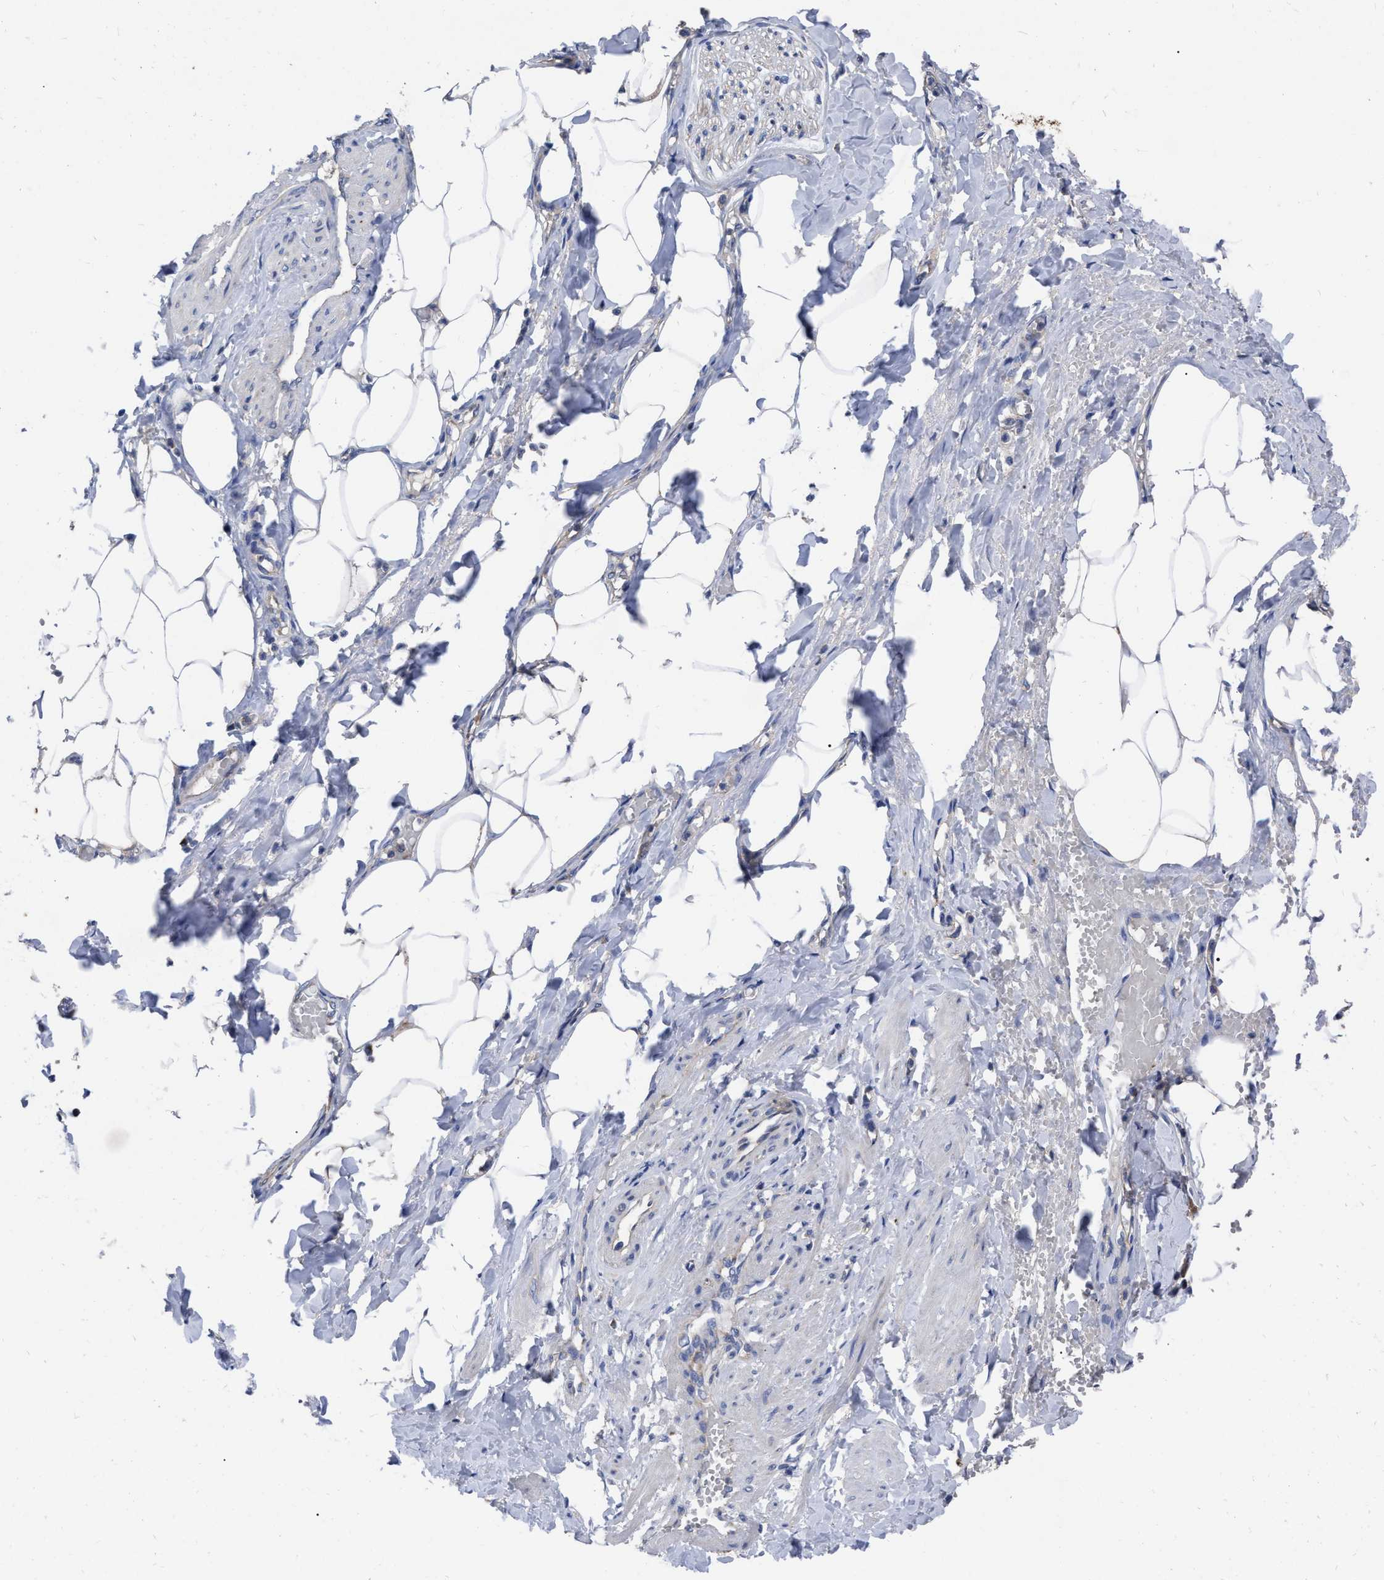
{"staining": {"intensity": "weak", "quantity": "<25%", "location": "cytoplasmic/membranous"}, "tissue": "adipose tissue", "cell_type": "Adipocytes", "image_type": "normal", "snomed": [{"axis": "morphology", "description": "Normal tissue, NOS"}, {"axis": "topography", "description": "Soft tissue"}, {"axis": "topography", "description": "Vascular tissue"}], "caption": "Immunohistochemical staining of benign human adipose tissue reveals no significant expression in adipocytes.", "gene": "CDKN2C", "patient": {"sex": "female", "age": 35}}